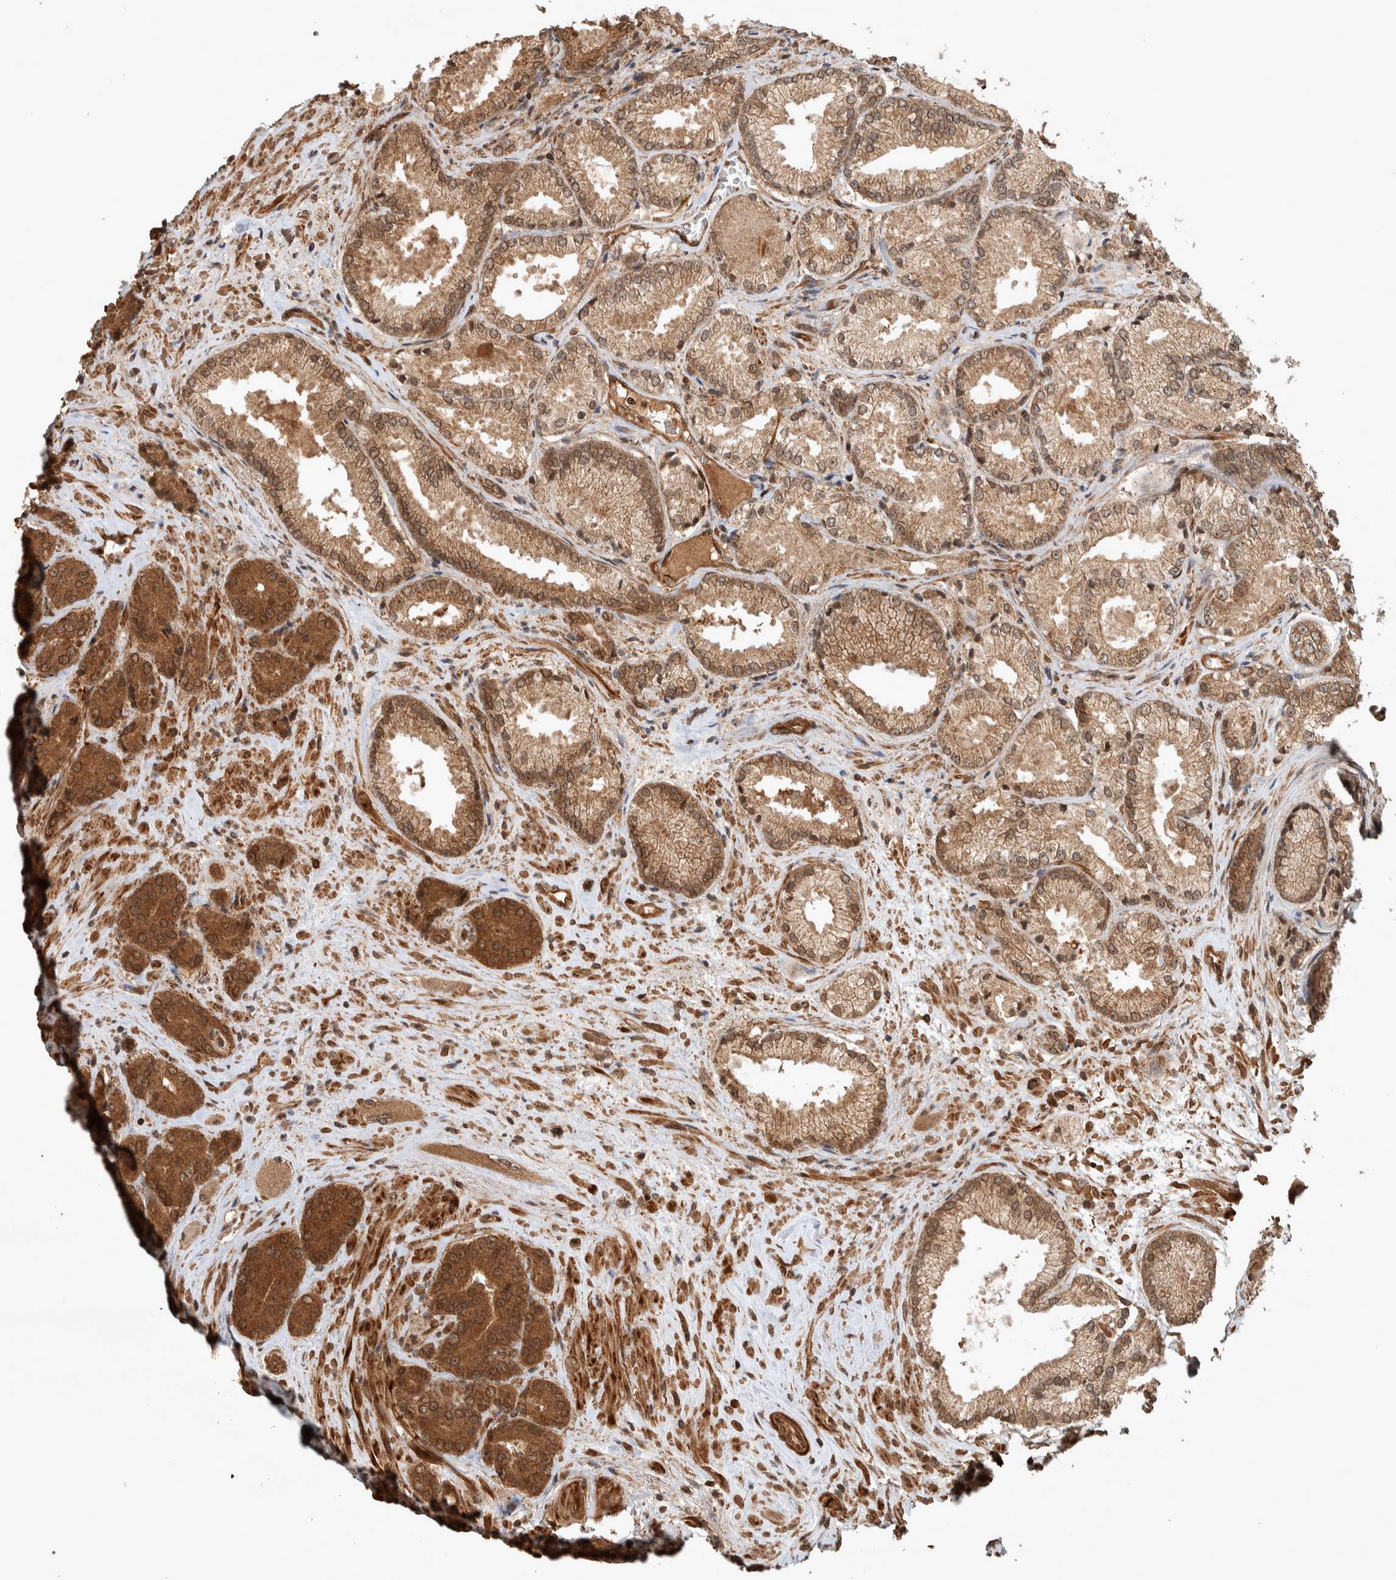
{"staining": {"intensity": "strong", "quantity": ">75%", "location": "cytoplasmic/membranous"}, "tissue": "prostate cancer", "cell_type": "Tumor cells", "image_type": "cancer", "snomed": [{"axis": "morphology", "description": "Adenocarcinoma, High grade"}, {"axis": "topography", "description": "Prostate"}], "caption": "Protein expression analysis of prostate cancer shows strong cytoplasmic/membranous positivity in about >75% of tumor cells.", "gene": "CNTROB", "patient": {"sex": "male", "age": 71}}